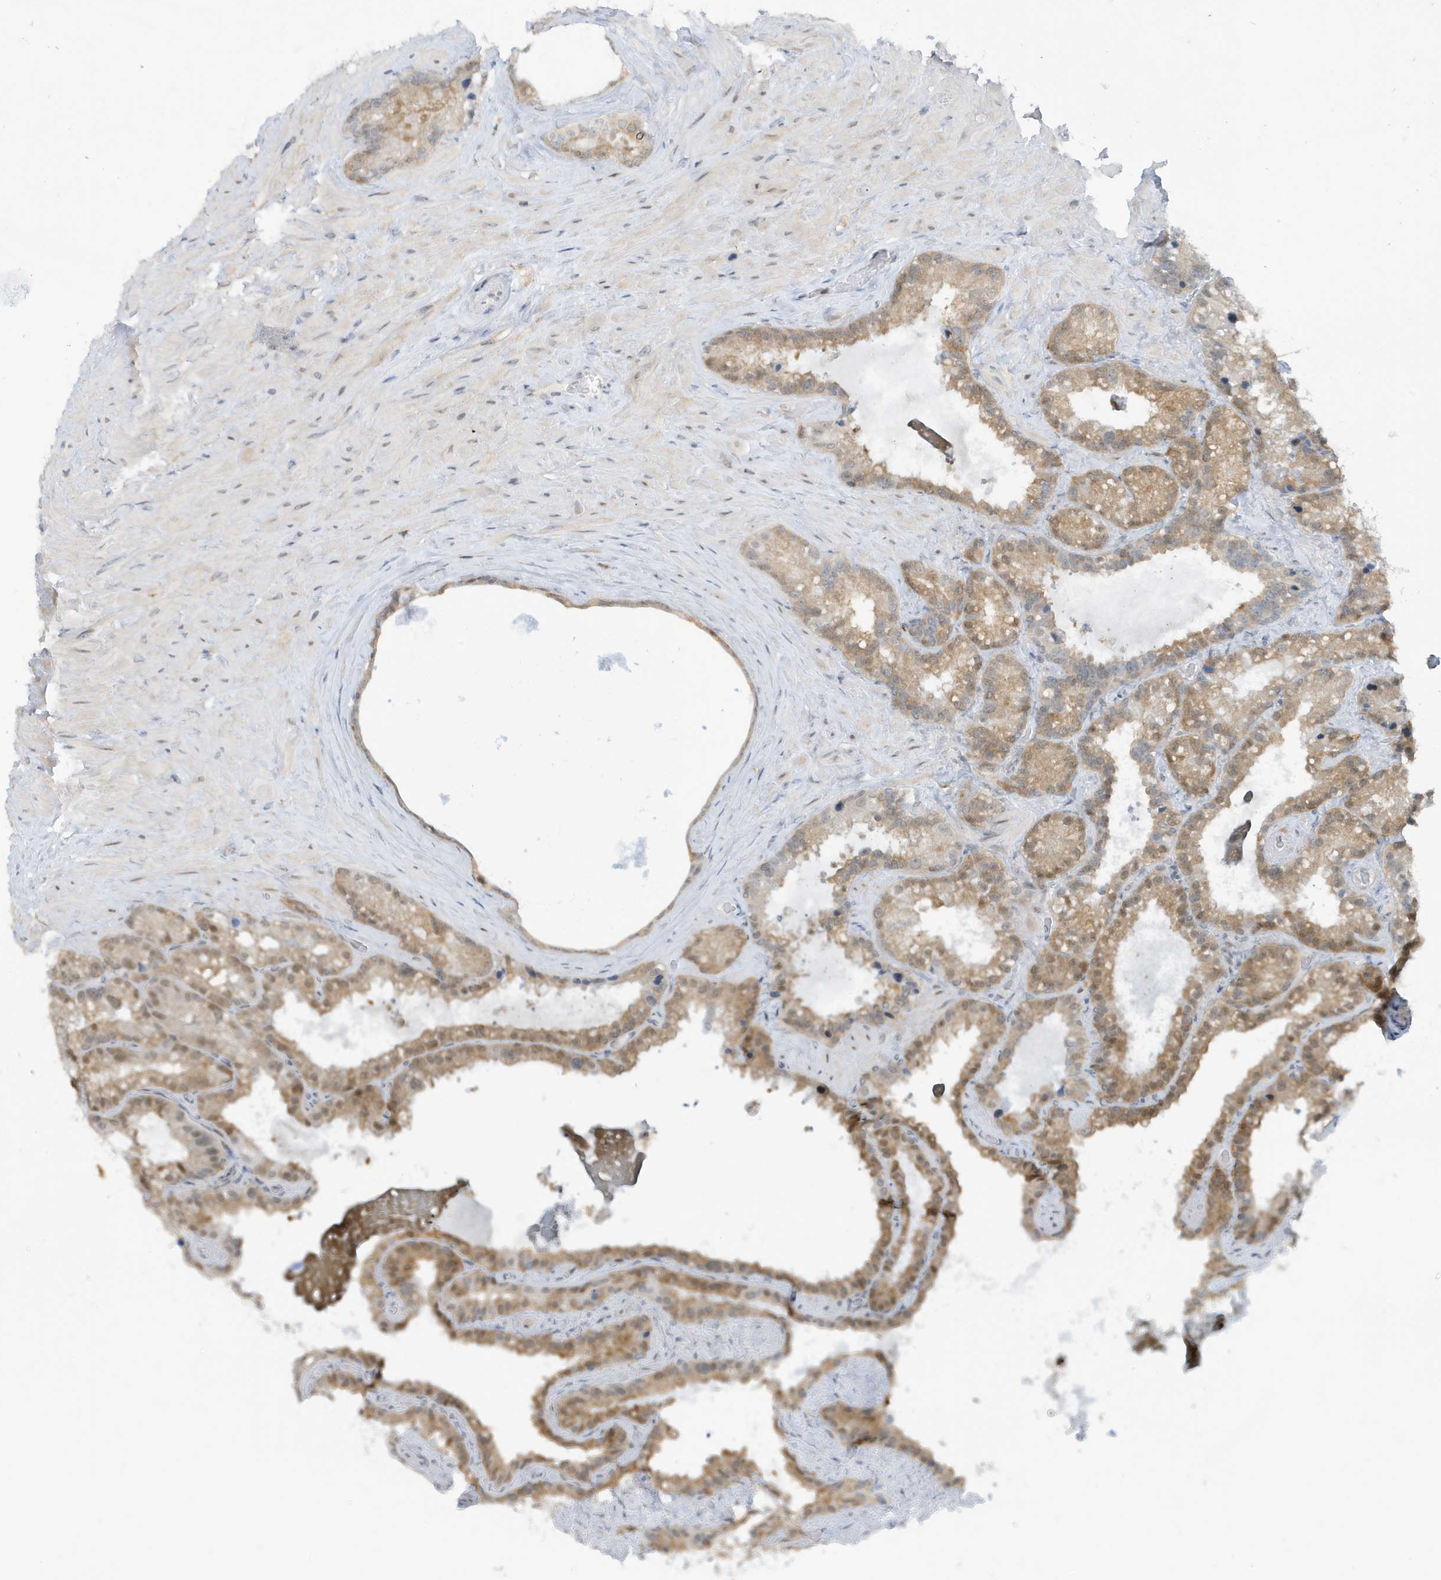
{"staining": {"intensity": "moderate", "quantity": "25%-75%", "location": "cytoplasmic/membranous,nuclear"}, "tissue": "seminal vesicle", "cell_type": "Glandular cells", "image_type": "normal", "snomed": [{"axis": "morphology", "description": "Normal tissue, NOS"}, {"axis": "topography", "description": "Prostate"}, {"axis": "topography", "description": "Seminal veicle"}], "caption": "Brown immunohistochemical staining in unremarkable seminal vesicle exhibits moderate cytoplasmic/membranous,nuclear positivity in about 25%-75% of glandular cells.", "gene": "OGA", "patient": {"sex": "male", "age": 68}}